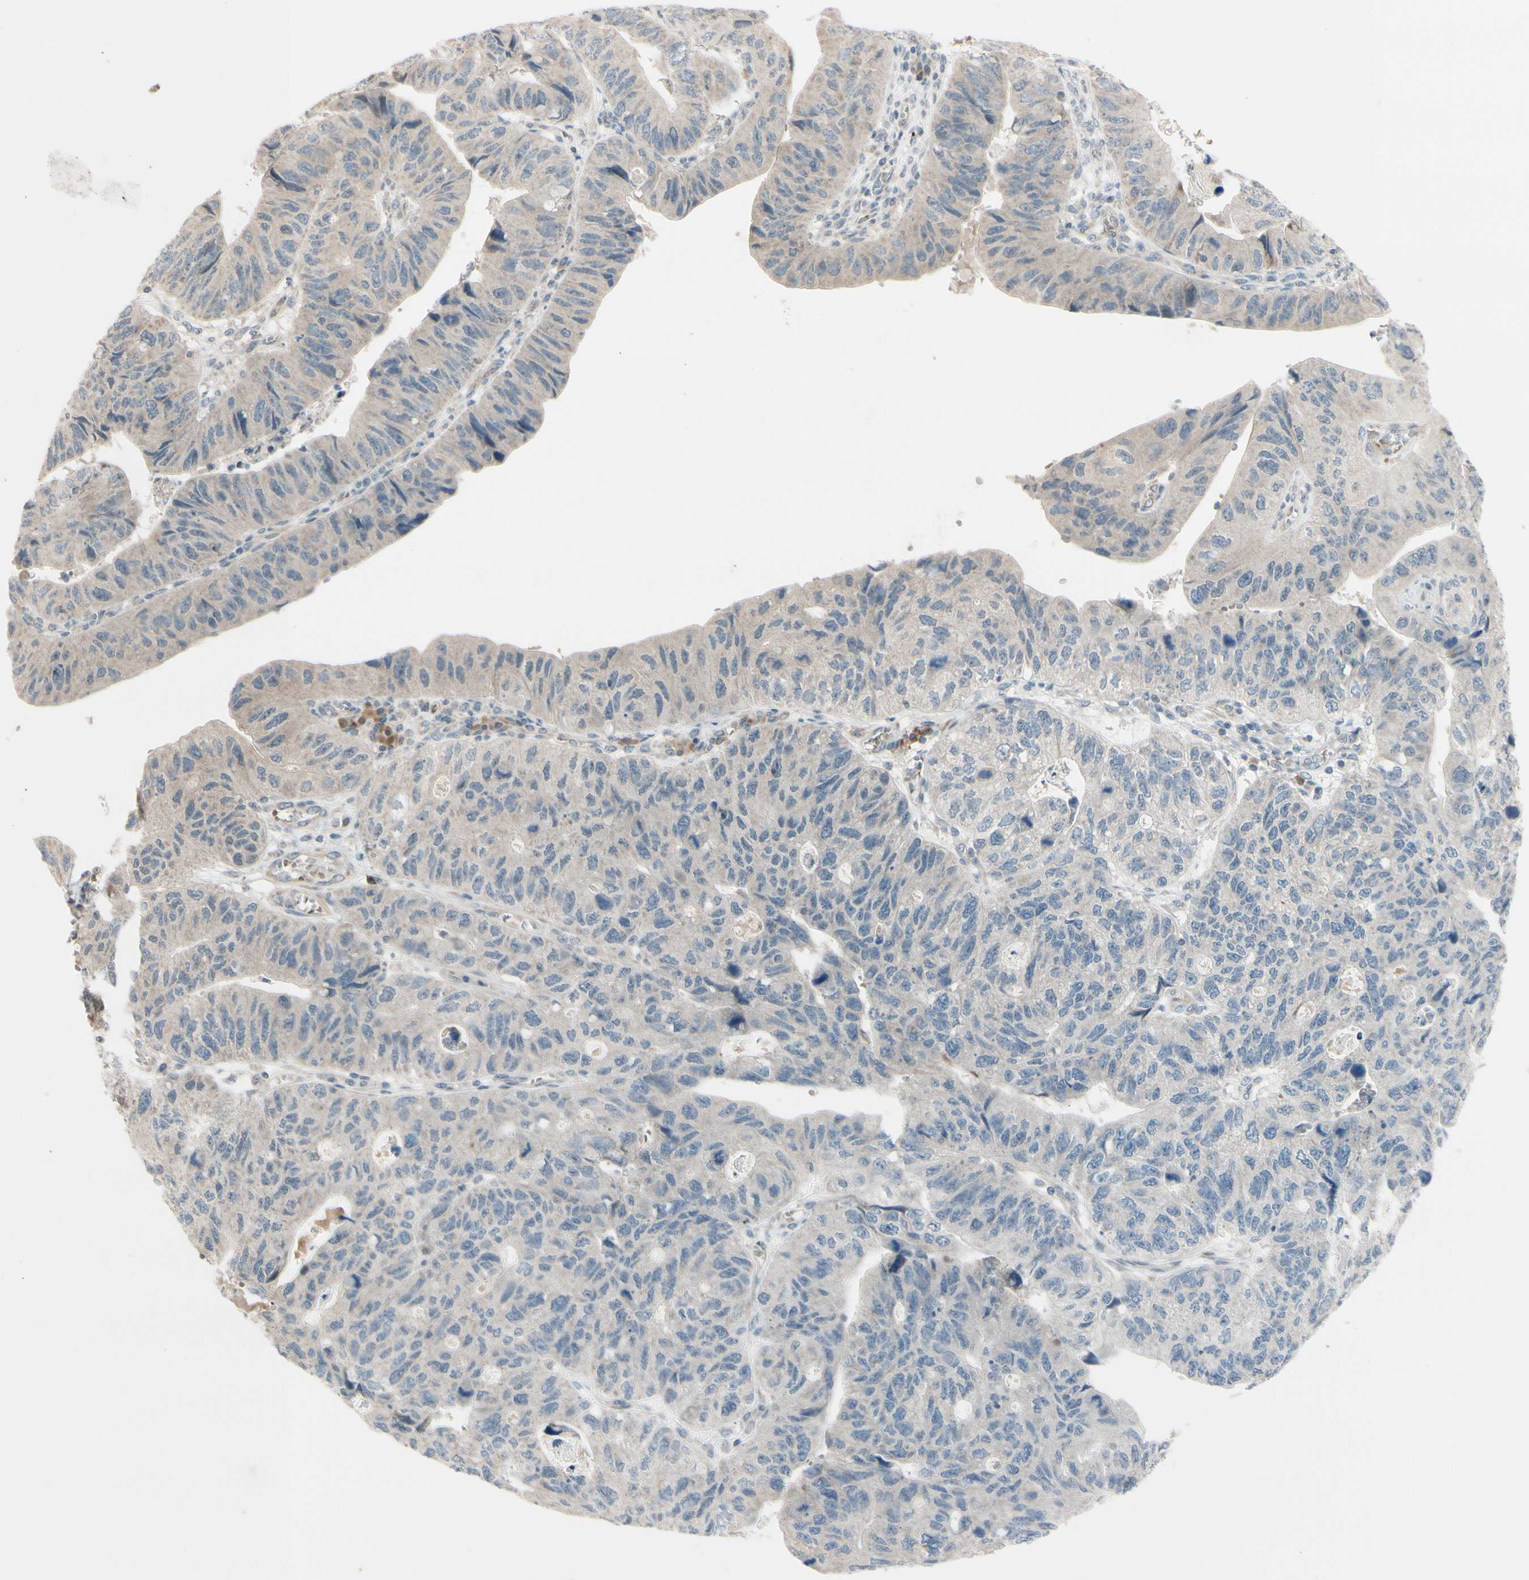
{"staining": {"intensity": "weak", "quantity": ">75%", "location": "cytoplasmic/membranous"}, "tissue": "stomach cancer", "cell_type": "Tumor cells", "image_type": "cancer", "snomed": [{"axis": "morphology", "description": "Adenocarcinoma, NOS"}, {"axis": "topography", "description": "Stomach"}], "caption": "A brown stain labels weak cytoplasmic/membranous expression of a protein in stomach adenocarcinoma tumor cells. (DAB IHC, brown staining for protein, blue staining for nuclei).", "gene": "FGF10", "patient": {"sex": "male", "age": 59}}